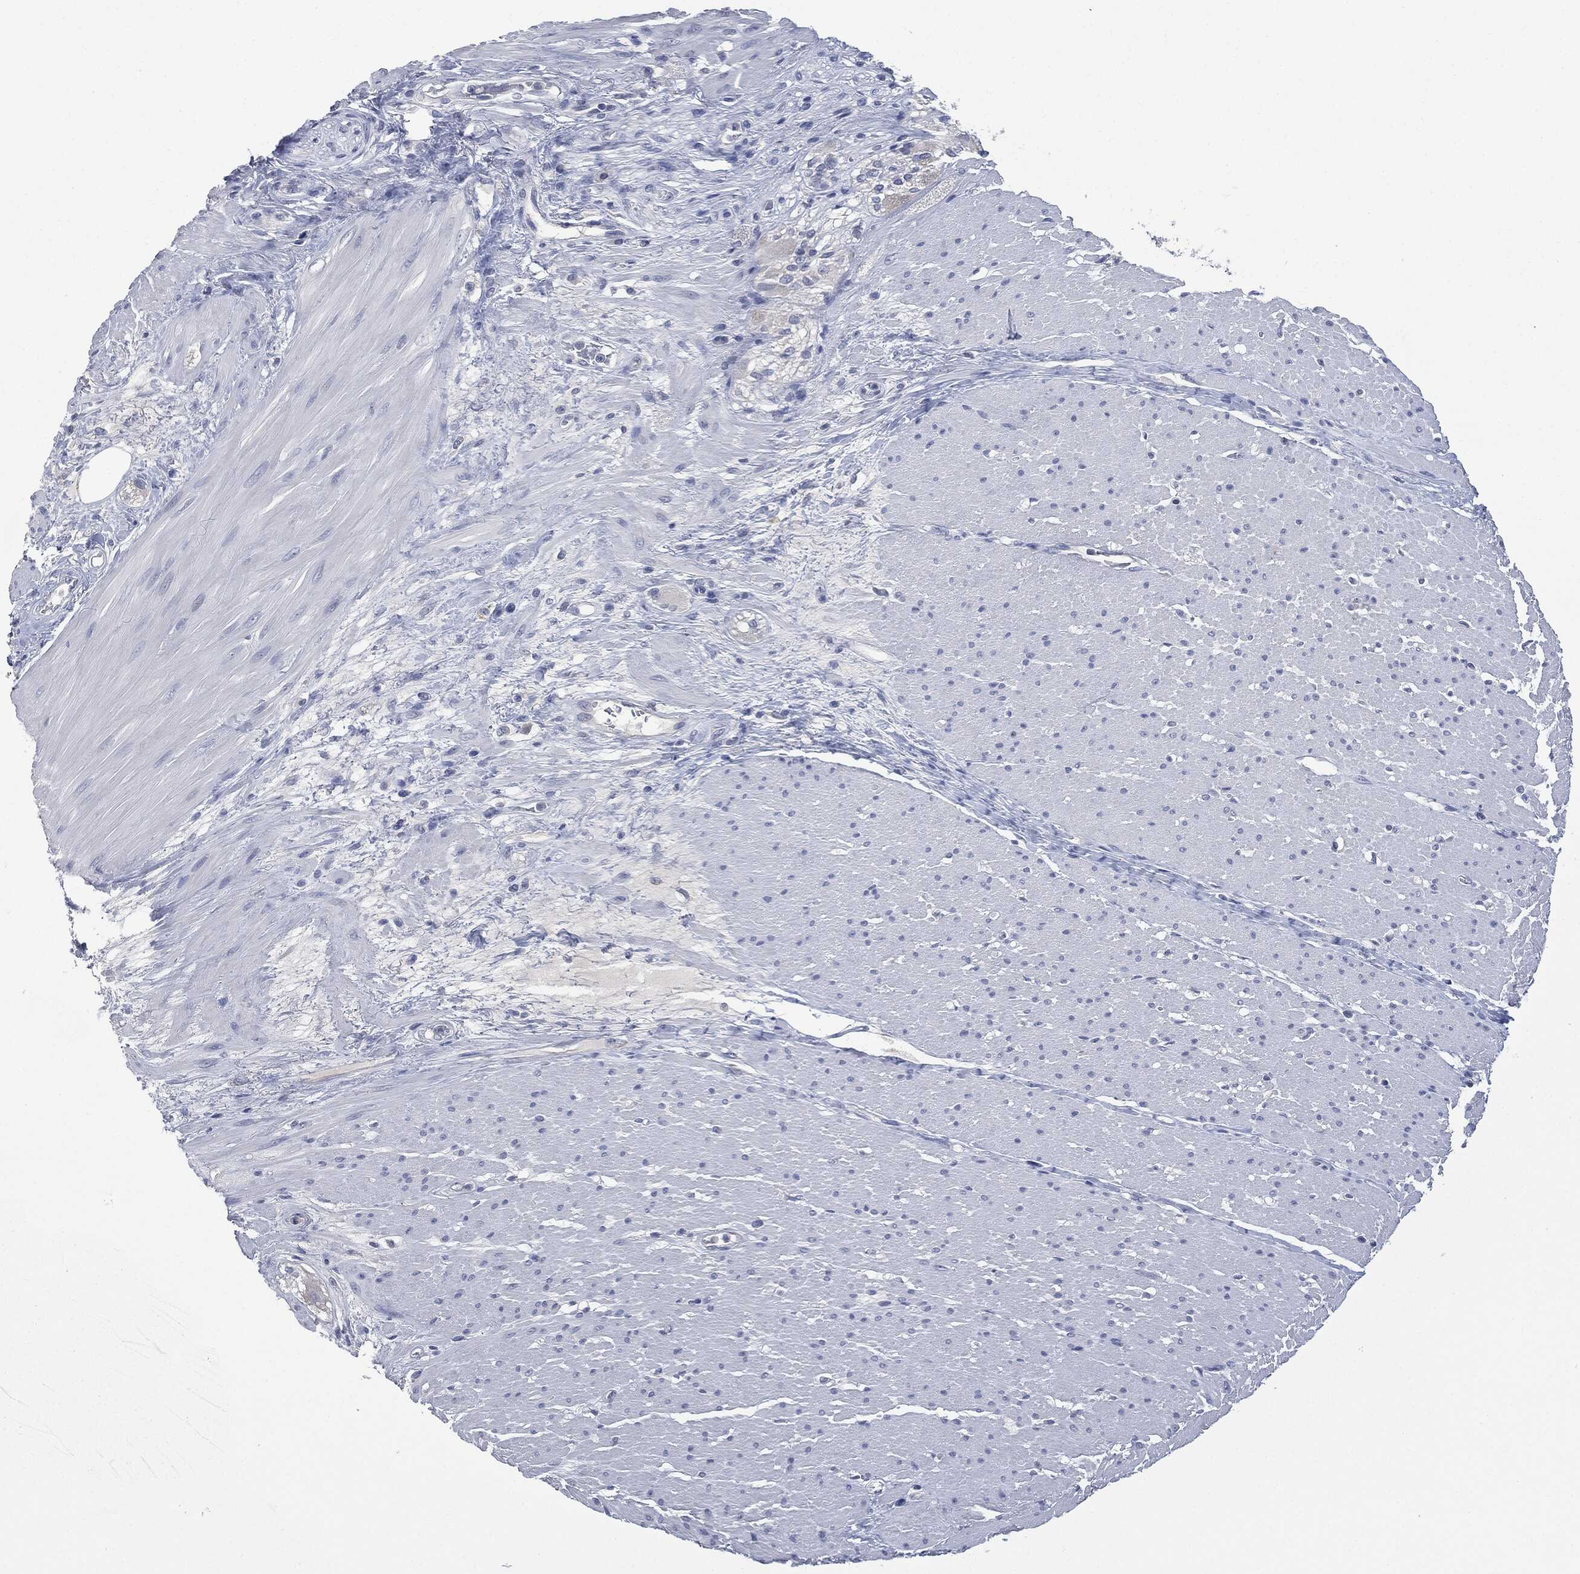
{"staining": {"intensity": "negative", "quantity": "none", "location": "none"}, "tissue": "smooth muscle", "cell_type": "Smooth muscle cells", "image_type": "normal", "snomed": [{"axis": "morphology", "description": "Normal tissue, NOS"}, {"axis": "topography", "description": "Soft tissue"}, {"axis": "topography", "description": "Smooth muscle"}], "caption": "This is an immunohistochemistry (IHC) micrograph of benign smooth muscle. There is no positivity in smooth muscle cells.", "gene": "IL1RN", "patient": {"sex": "male", "age": 72}}